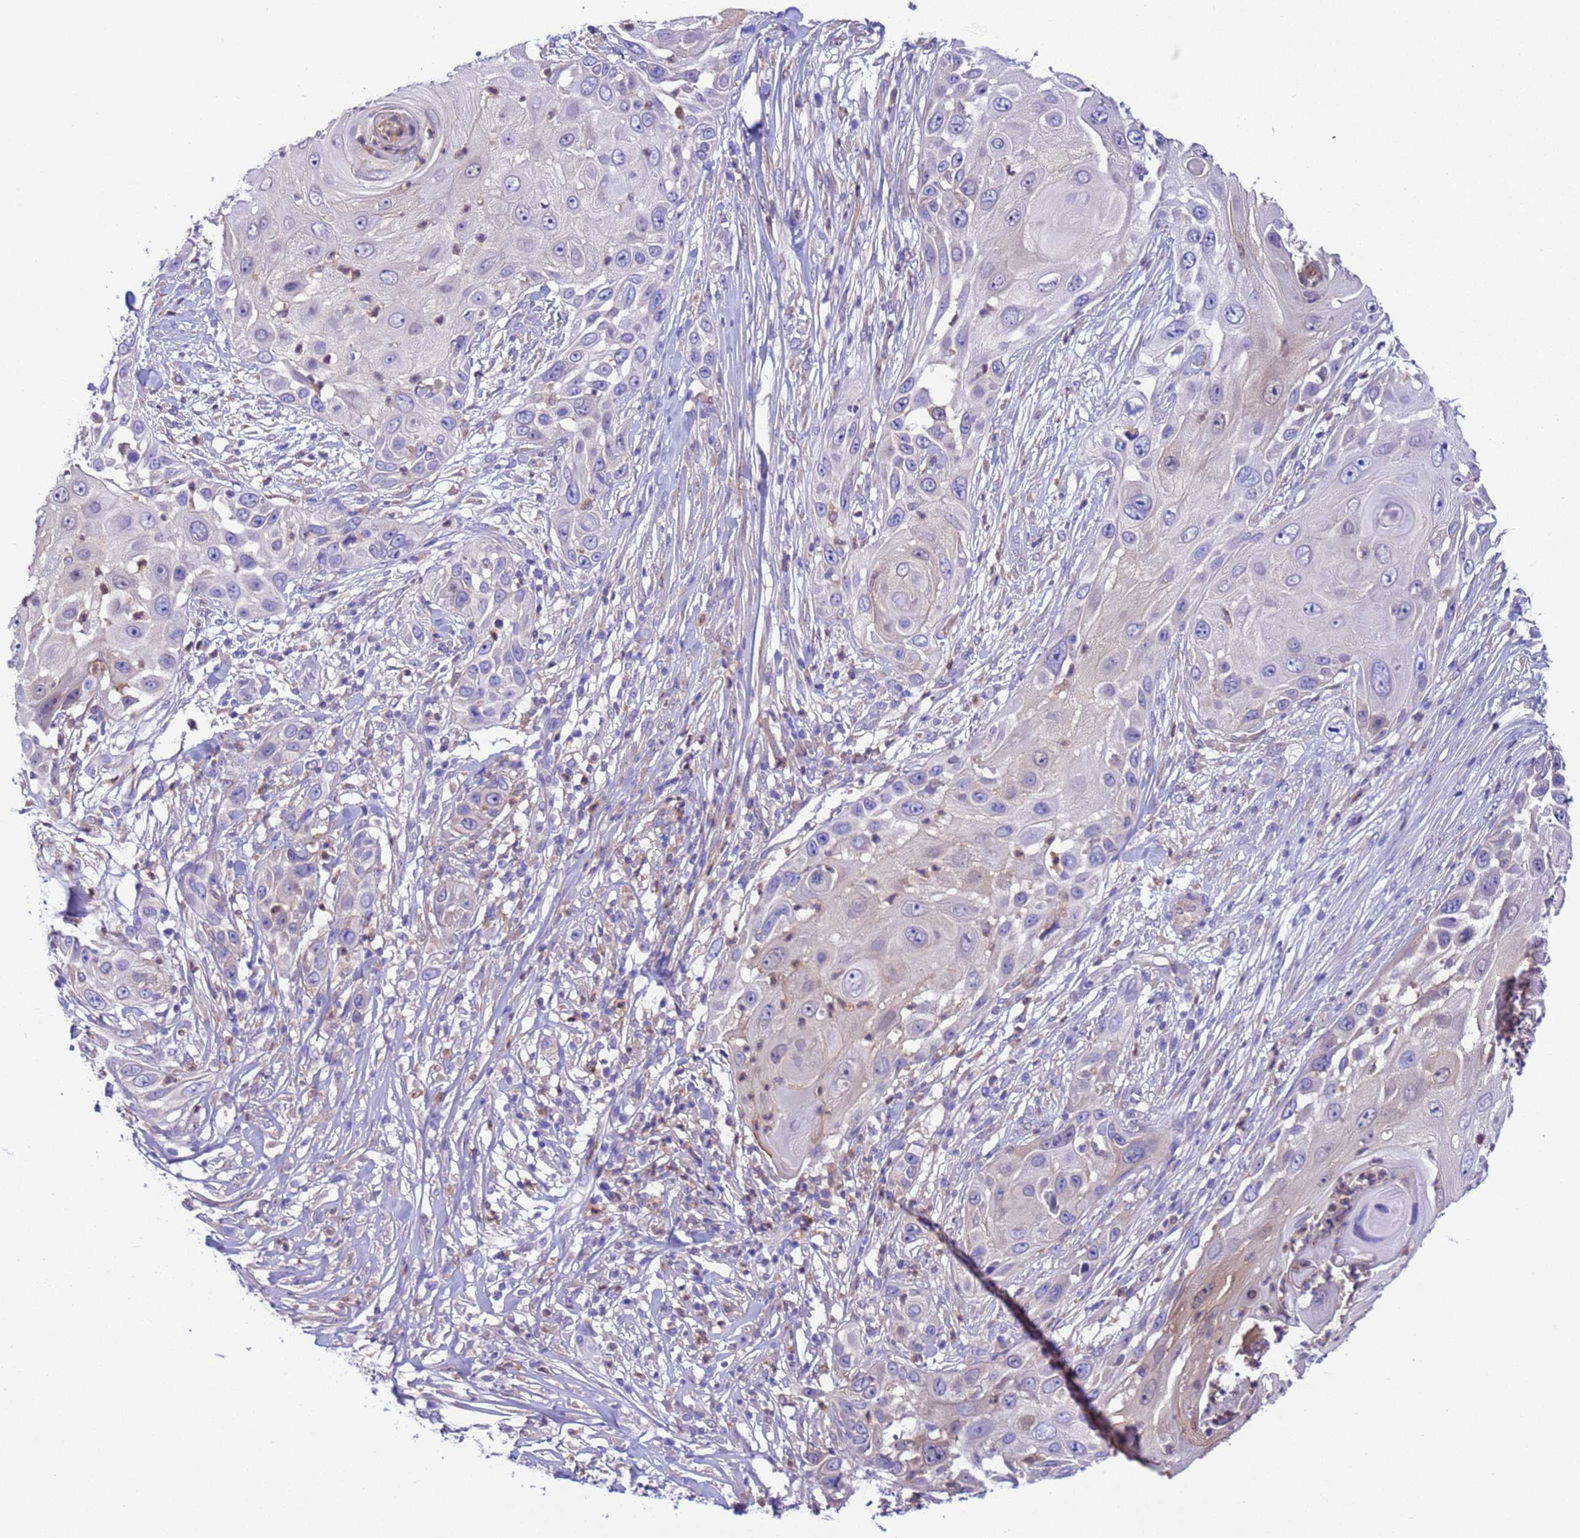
{"staining": {"intensity": "negative", "quantity": "none", "location": "none"}, "tissue": "skin cancer", "cell_type": "Tumor cells", "image_type": "cancer", "snomed": [{"axis": "morphology", "description": "Squamous cell carcinoma, NOS"}, {"axis": "topography", "description": "Skin"}], "caption": "A high-resolution photomicrograph shows immunohistochemistry (IHC) staining of skin cancer (squamous cell carcinoma), which displays no significant positivity in tumor cells.", "gene": "C6orf47", "patient": {"sex": "female", "age": 44}}